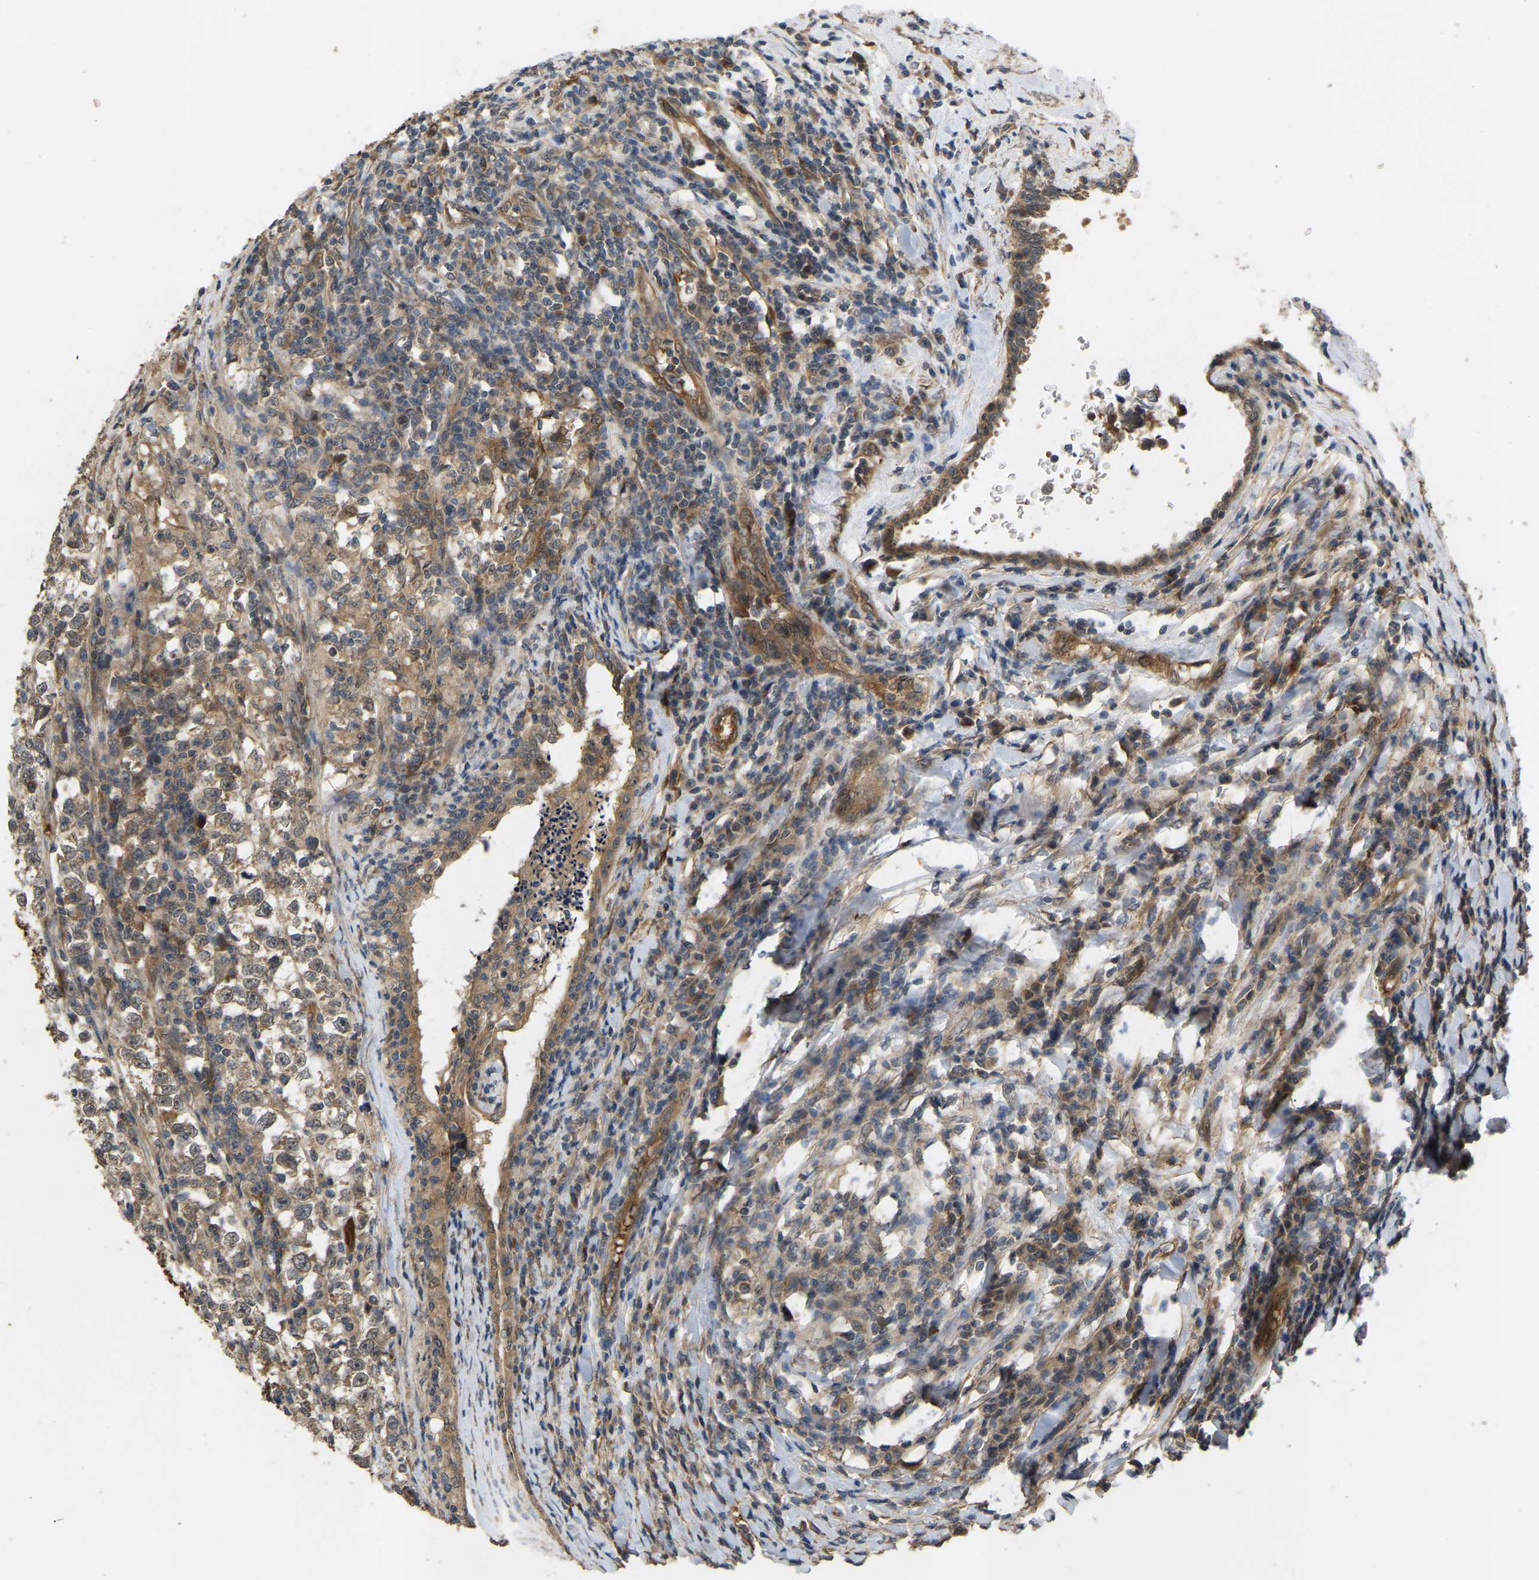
{"staining": {"intensity": "moderate", "quantity": "25%-75%", "location": "cytoplasmic/membranous,nuclear"}, "tissue": "testis cancer", "cell_type": "Tumor cells", "image_type": "cancer", "snomed": [{"axis": "morphology", "description": "Normal tissue, NOS"}, {"axis": "morphology", "description": "Seminoma, NOS"}, {"axis": "topography", "description": "Testis"}], "caption": "Brown immunohistochemical staining in human testis cancer (seminoma) reveals moderate cytoplasmic/membranous and nuclear positivity in approximately 25%-75% of tumor cells.", "gene": "LIMK2", "patient": {"sex": "male", "age": 43}}